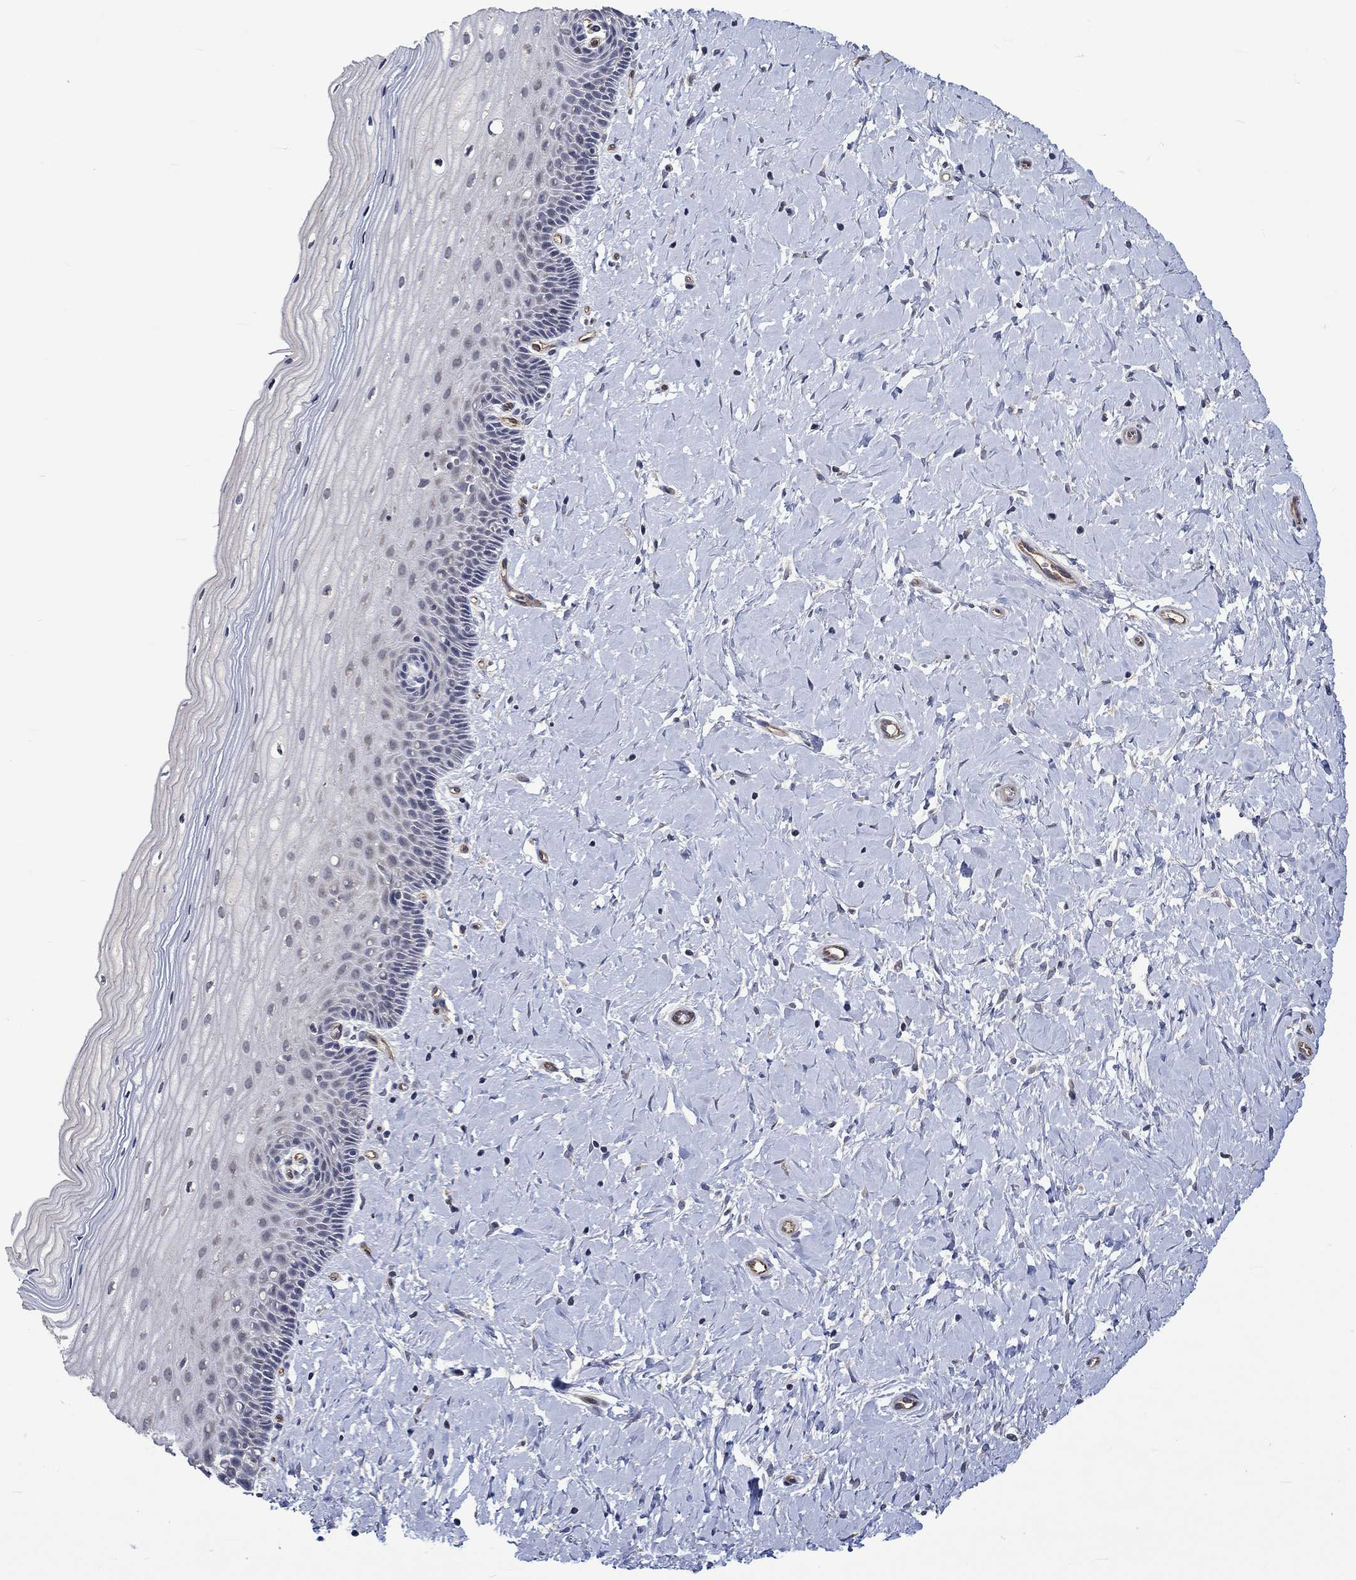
{"staining": {"intensity": "negative", "quantity": "none", "location": "none"}, "tissue": "cervix", "cell_type": "Glandular cells", "image_type": "normal", "snomed": [{"axis": "morphology", "description": "Normal tissue, NOS"}, {"axis": "topography", "description": "Cervix"}], "caption": "Benign cervix was stained to show a protein in brown. There is no significant staining in glandular cells.", "gene": "GJA5", "patient": {"sex": "female", "age": 37}}